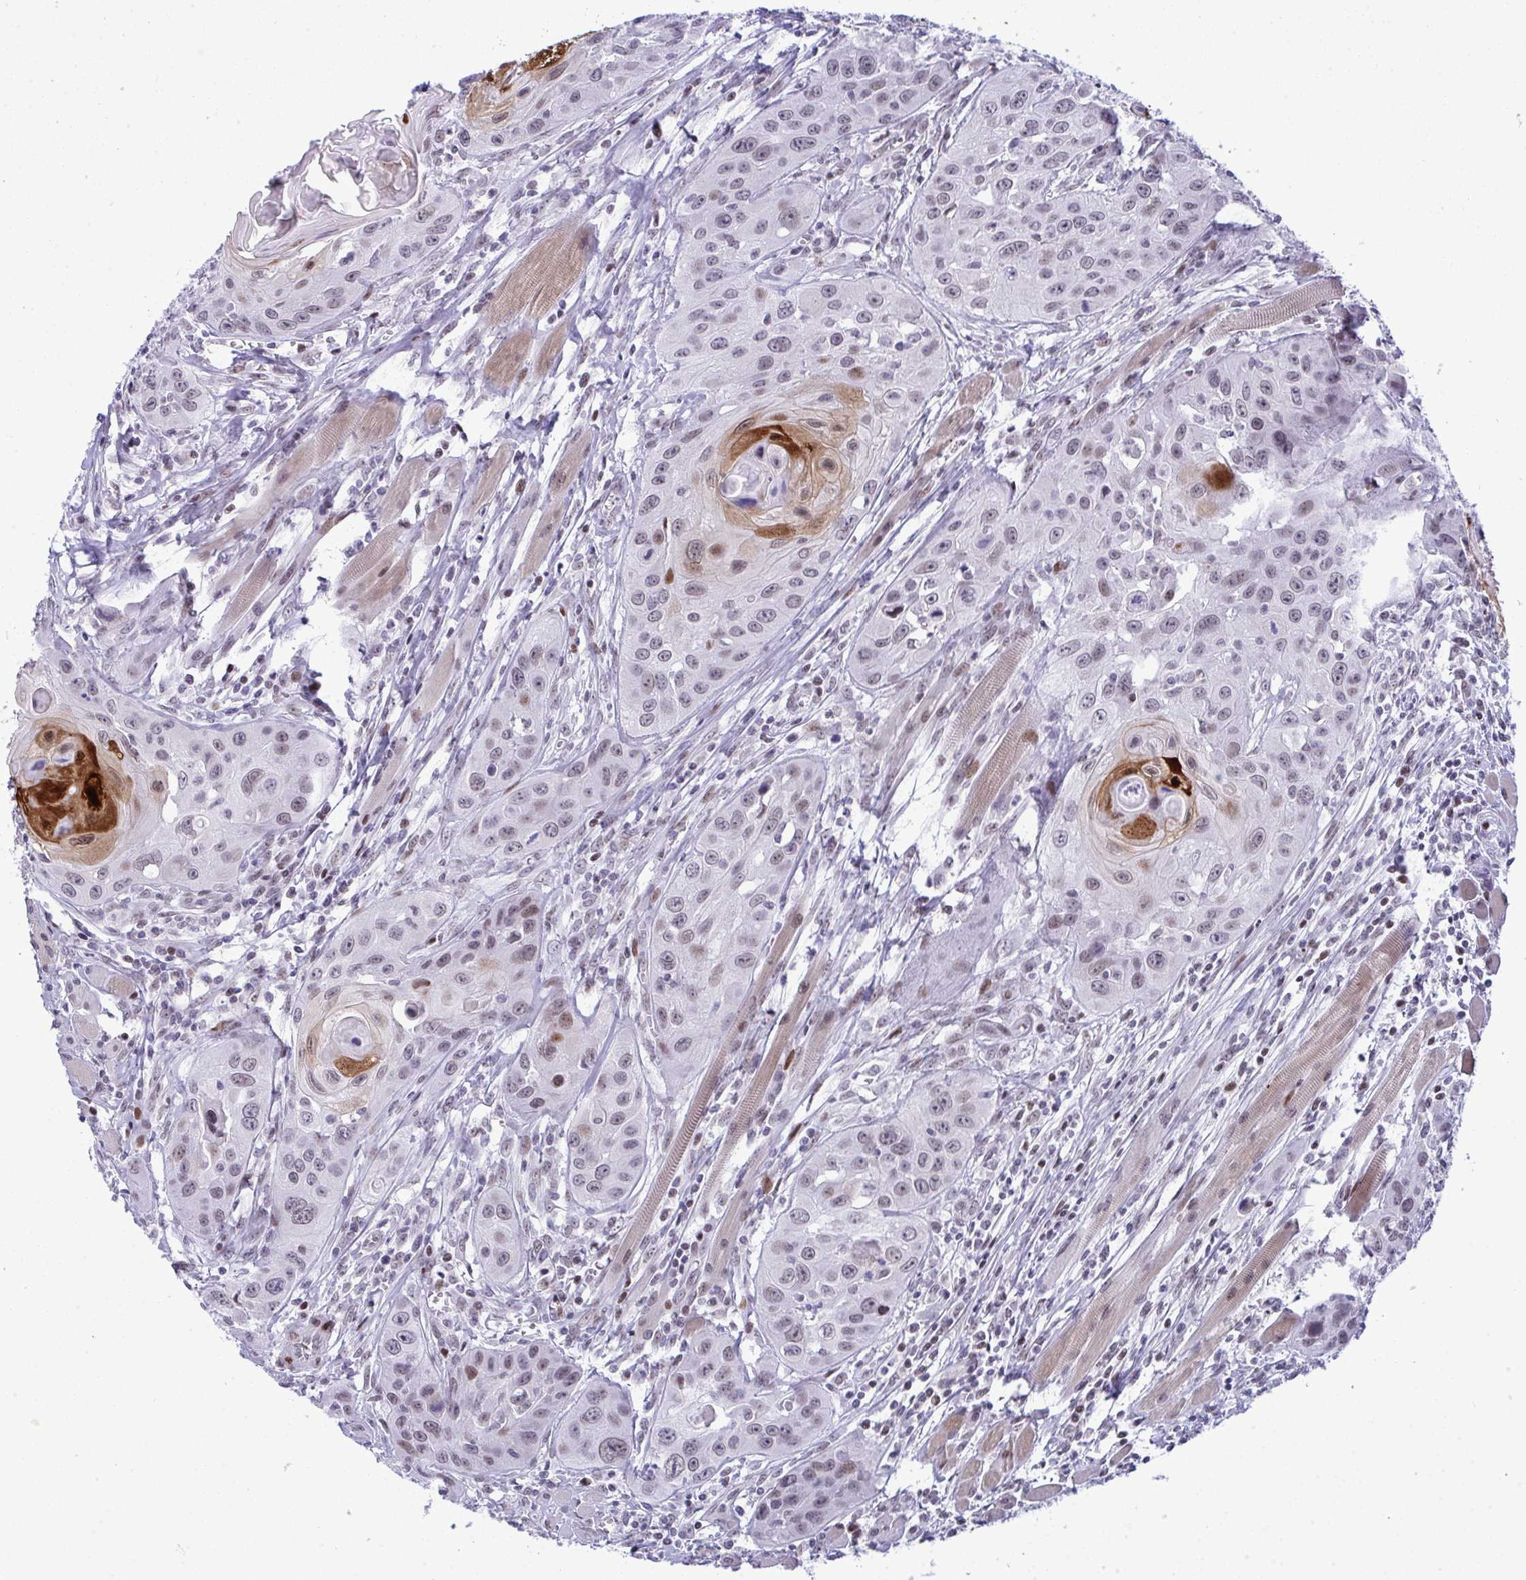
{"staining": {"intensity": "strong", "quantity": "<25%", "location": "cytoplasmic/membranous,nuclear"}, "tissue": "head and neck cancer", "cell_type": "Tumor cells", "image_type": "cancer", "snomed": [{"axis": "morphology", "description": "Squamous cell carcinoma, NOS"}, {"axis": "topography", "description": "Oral tissue"}, {"axis": "topography", "description": "Head-Neck"}], "caption": "The immunohistochemical stain shows strong cytoplasmic/membranous and nuclear staining in tumor cells of head and neck cancer tissue.", "gene": "ZFHX3", "patient": {"sex": "male", "age": 58}}